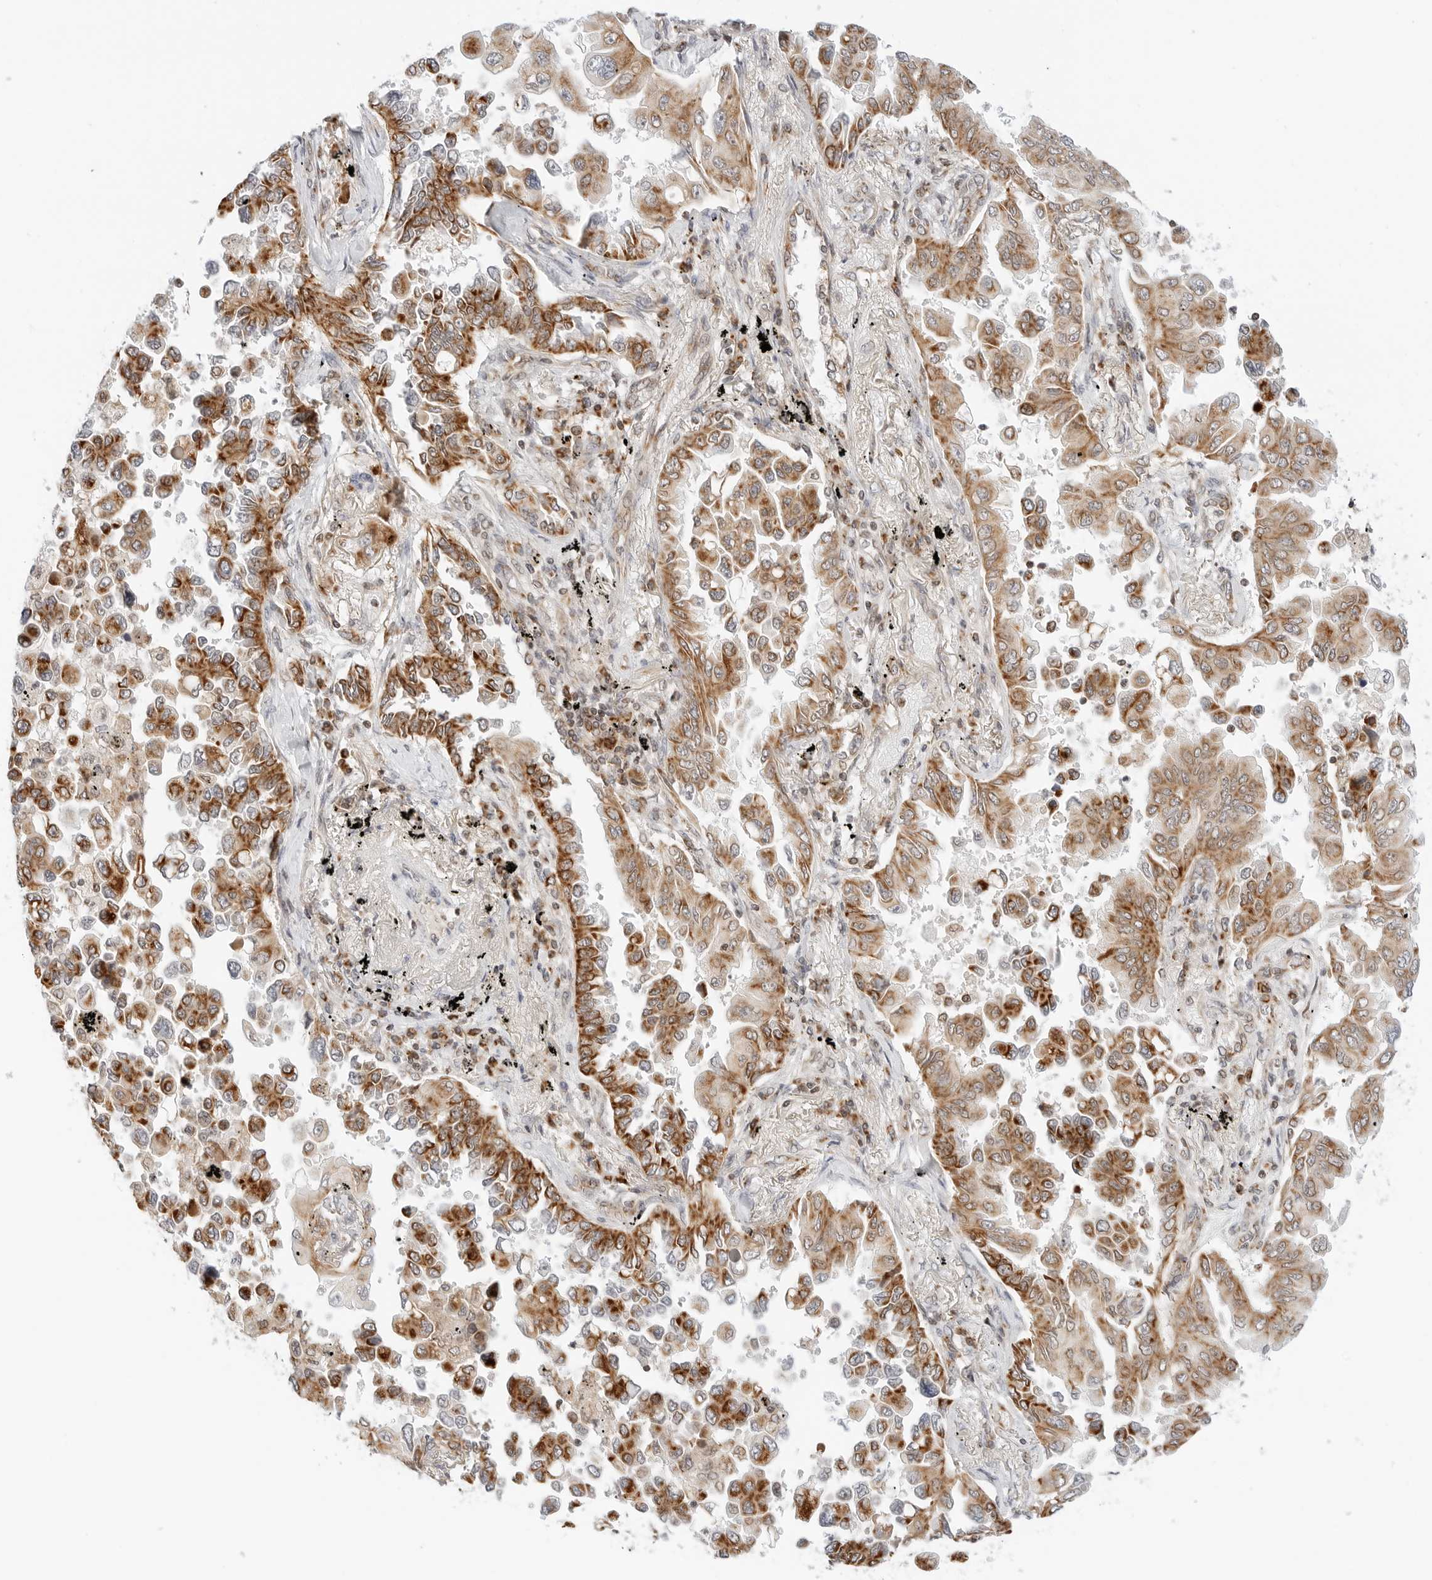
{"staining": {"intensity": "moderate", "quantity": ">75%", "location": "cytoplasmic/membranous"}, "tissue": "lung cancer", "cell_type": "Tumor cells", "image_type": "cancer", "snomed": [{"axis": "morphology", "description": "Adenocarcinoma, NOS"}, {"axis": "topography", "description": "Lung"}], "caption": "This photomicrograph demonstrates immunohistochemistry staining of human adenocarcinoma (lung), with medium moderate cytoplasmic/membranous staining in approximately >75% of tumor cells.", "gene": "DYRK4", "patient": {"sex": "female", "age": 67}}